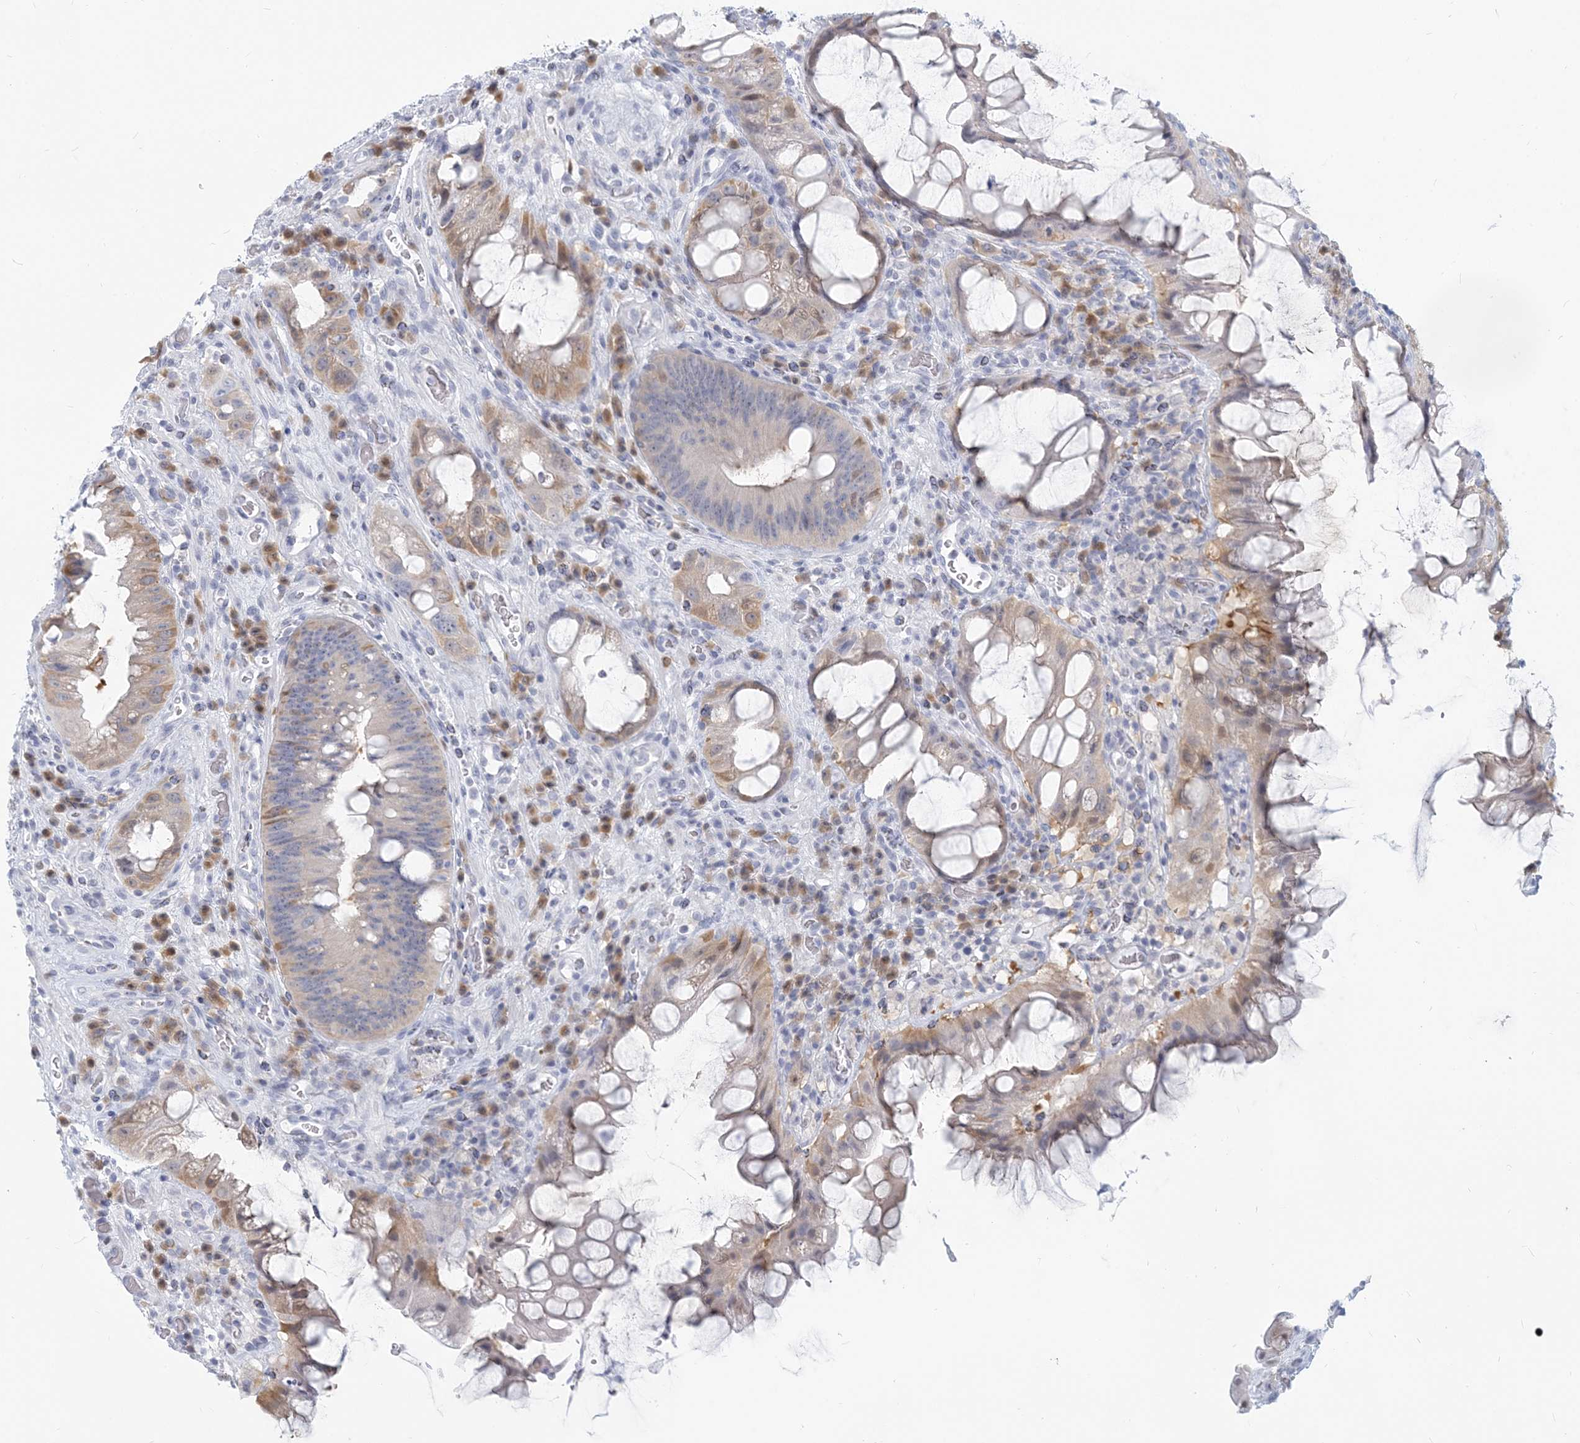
{"staining": {"intensity": "negative", "quantity": "none", "location": "none"}, "tissue": "colorectal cancer", "cell_type": "Tumor cells", "image_type": "cancer", "snomed": [{"axis": "morphology", "description": "Adenocarcinoma, NOS"}, {"axis": "topography", "description": "Rectum"}], "caption": "Tumor cells are negative for protein expression in human colorectal adenocarcinoma. (DAB (3,3'-diaminobenzidine) IHC visualized using brightfield microscopy, high magnification).", "gene": "GMPPA", "patient": {"sex": "male", "age": 59}}